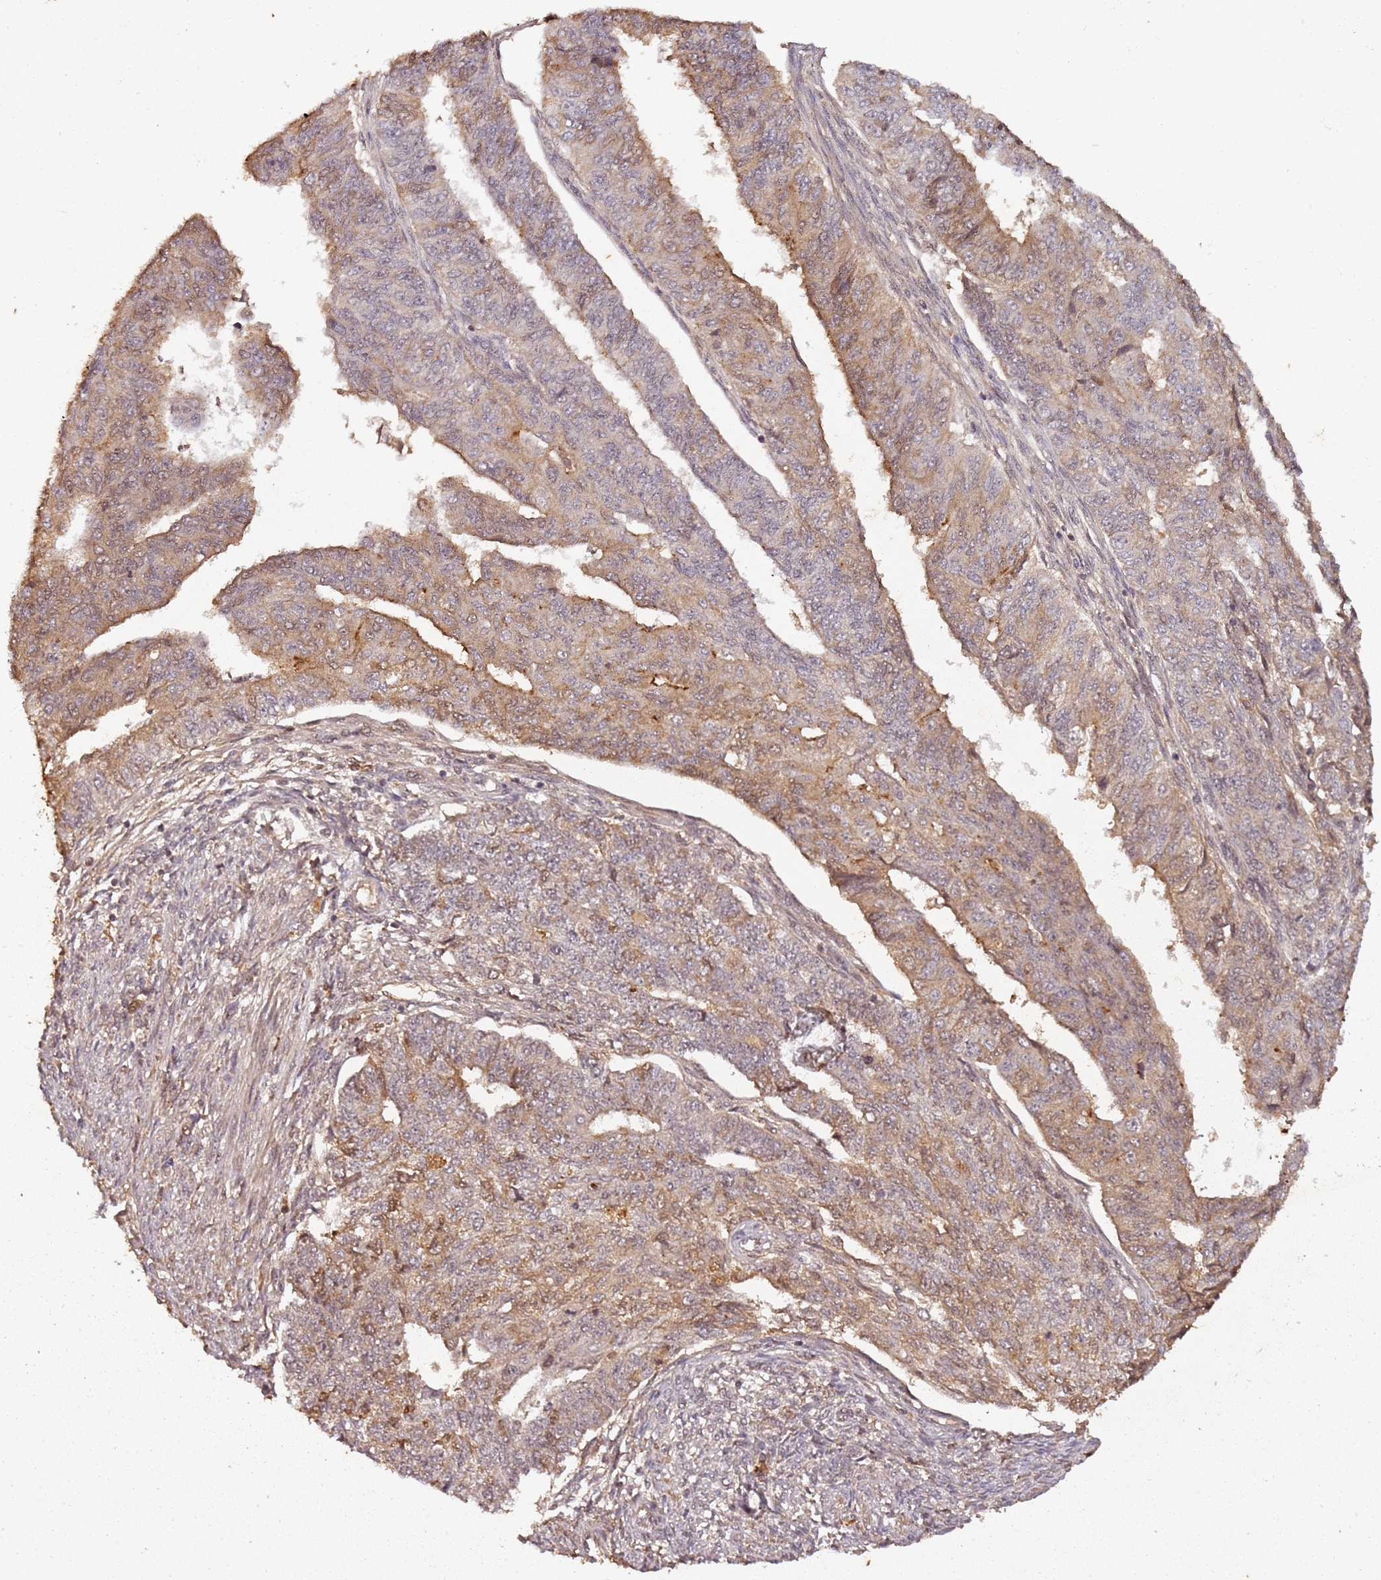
{"staining": {"intensity": "moderate", "quantity": "<25%", "location": "cytoplasmic/membranous"}, "tissue": "endometrial cancer", "cell_type": "Tumor cells", "image_type": "cancer", "snomed": [{"axis": "morphology", "description": "Adenocarcinoma, NOS"}, {"axis": "topography", "description": "Endometrium"}], "caption": "Human endometrial cancer (adenocarcinoma) stained with a brown dye demonstrates moderate cytoplasmic/membranous positive positivity in about <25% of tumor cells.", "gene": "COL1A2", "patient": {"sex": "female", "age": 32}}